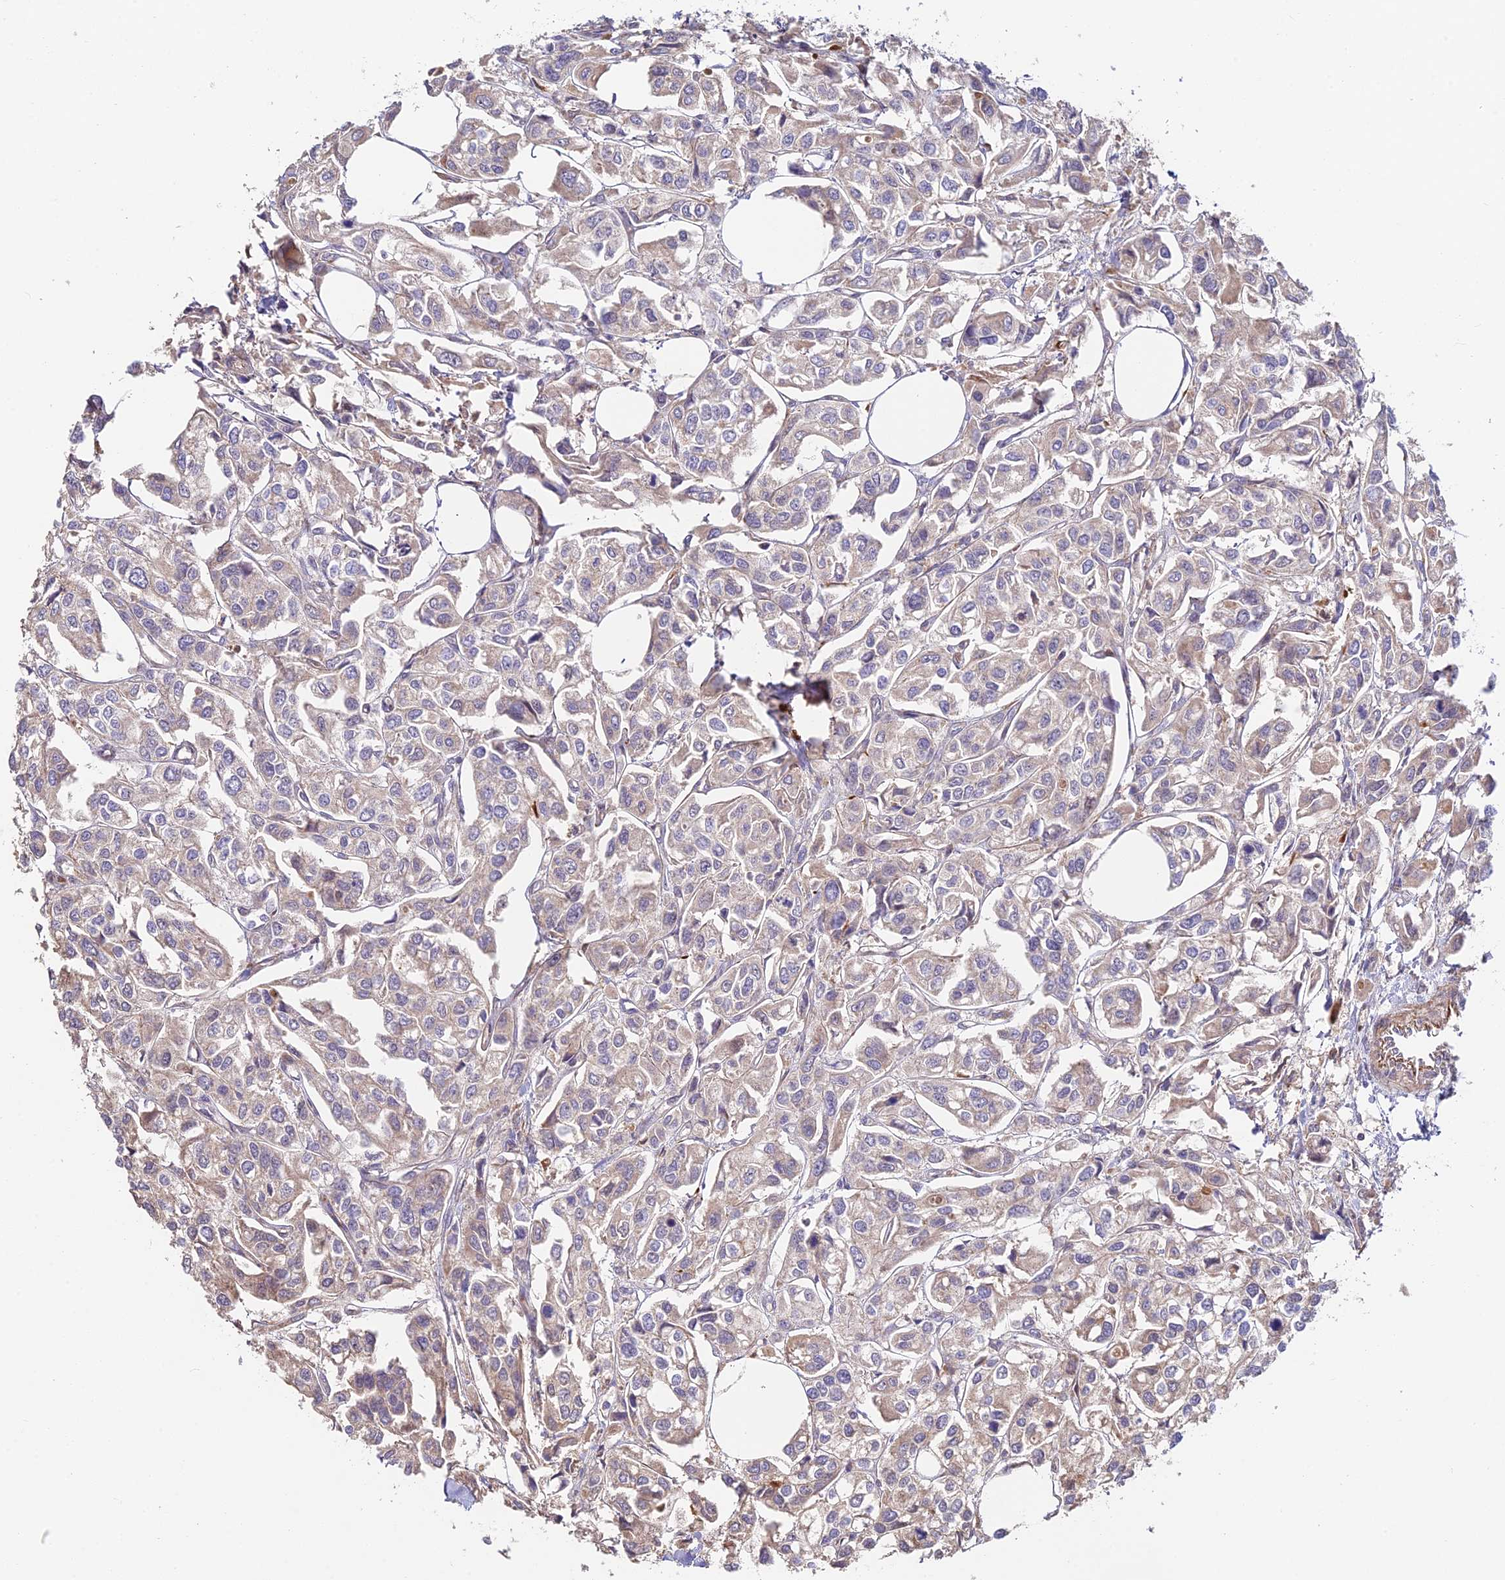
{"staining": {"intensity": "negative", "quantity": "none", "location": "none"}, "tissue": "urothelial cancer", "cell_type": "Tumor cells", "image_type": "cancer", "snomed": [{"axis": "morphology", "description": "Urothelial carcinoma, High grade"}, {"axis": "topography", "description": "Urinary bladder"}], "caption": "Immunohistochemistry photomicrograph of neoplastic tissue: human urothelial cancer stained with DAB shows no significant protein positivity in tumor cells. Brightfield microscopy of IHC stained with DAB (3,3'-diaminobenzidine) (brown) and hematoxylin (blue), captured at high magnification.", "gene": "FUOM", "patient": {"sex": "male", "age": 67}}